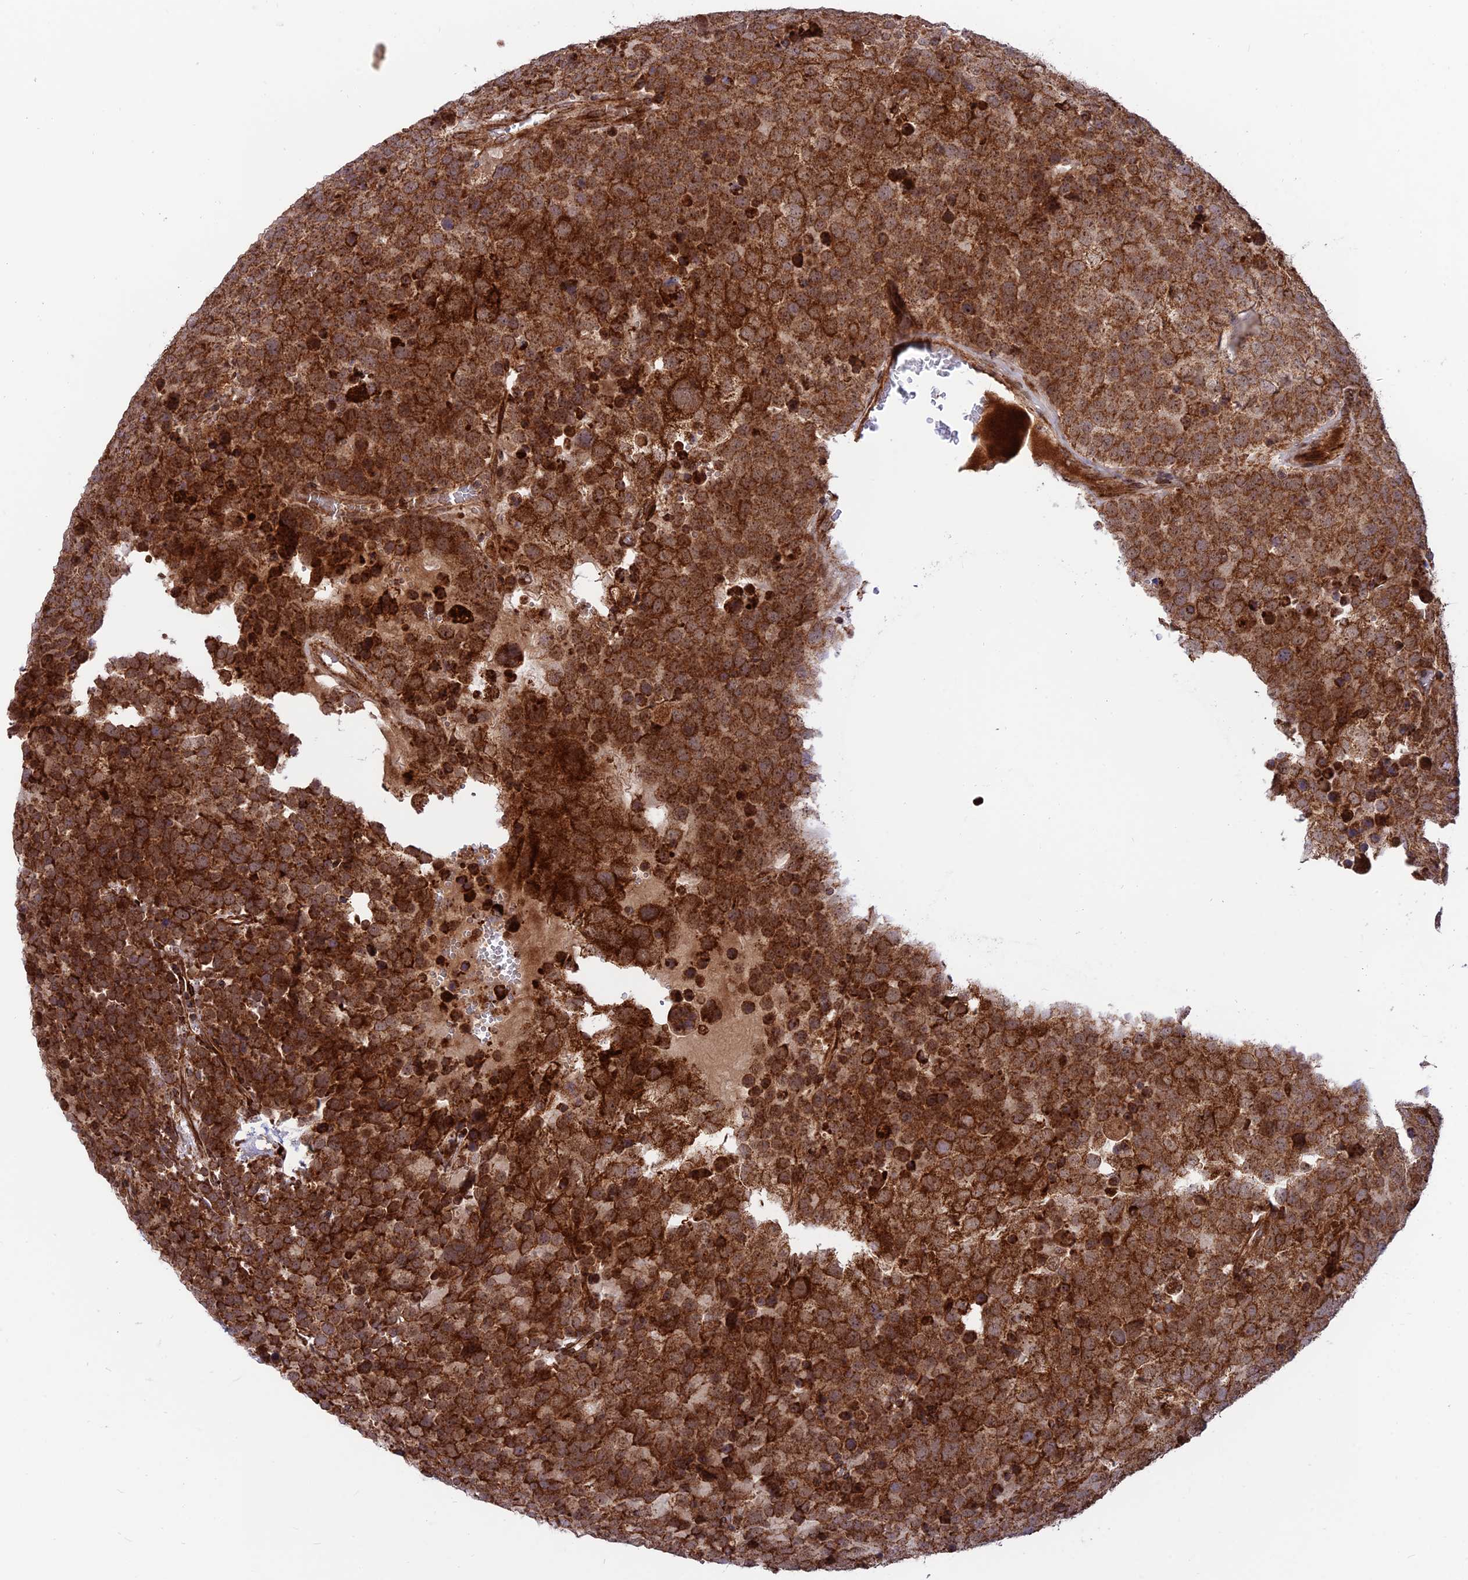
{"staining": {"intensity": "strong", "quantity": ">75%", "location": "cytoplasmic/membranous"}, "tissue": "testis cancer", "cell_type": "Tumor cells", "image_type": "cancer", "snomed": [{"axis": "morphology", "description": "Seminoma, NOS"}, {"axis": "topography", "description": "Testis"}], "caption": "Human testis cancer stained with a protein marker displays strong staining in tumor cells.", "gene": "CRTAP", "patient": {"sex": "male", "age": 71}}